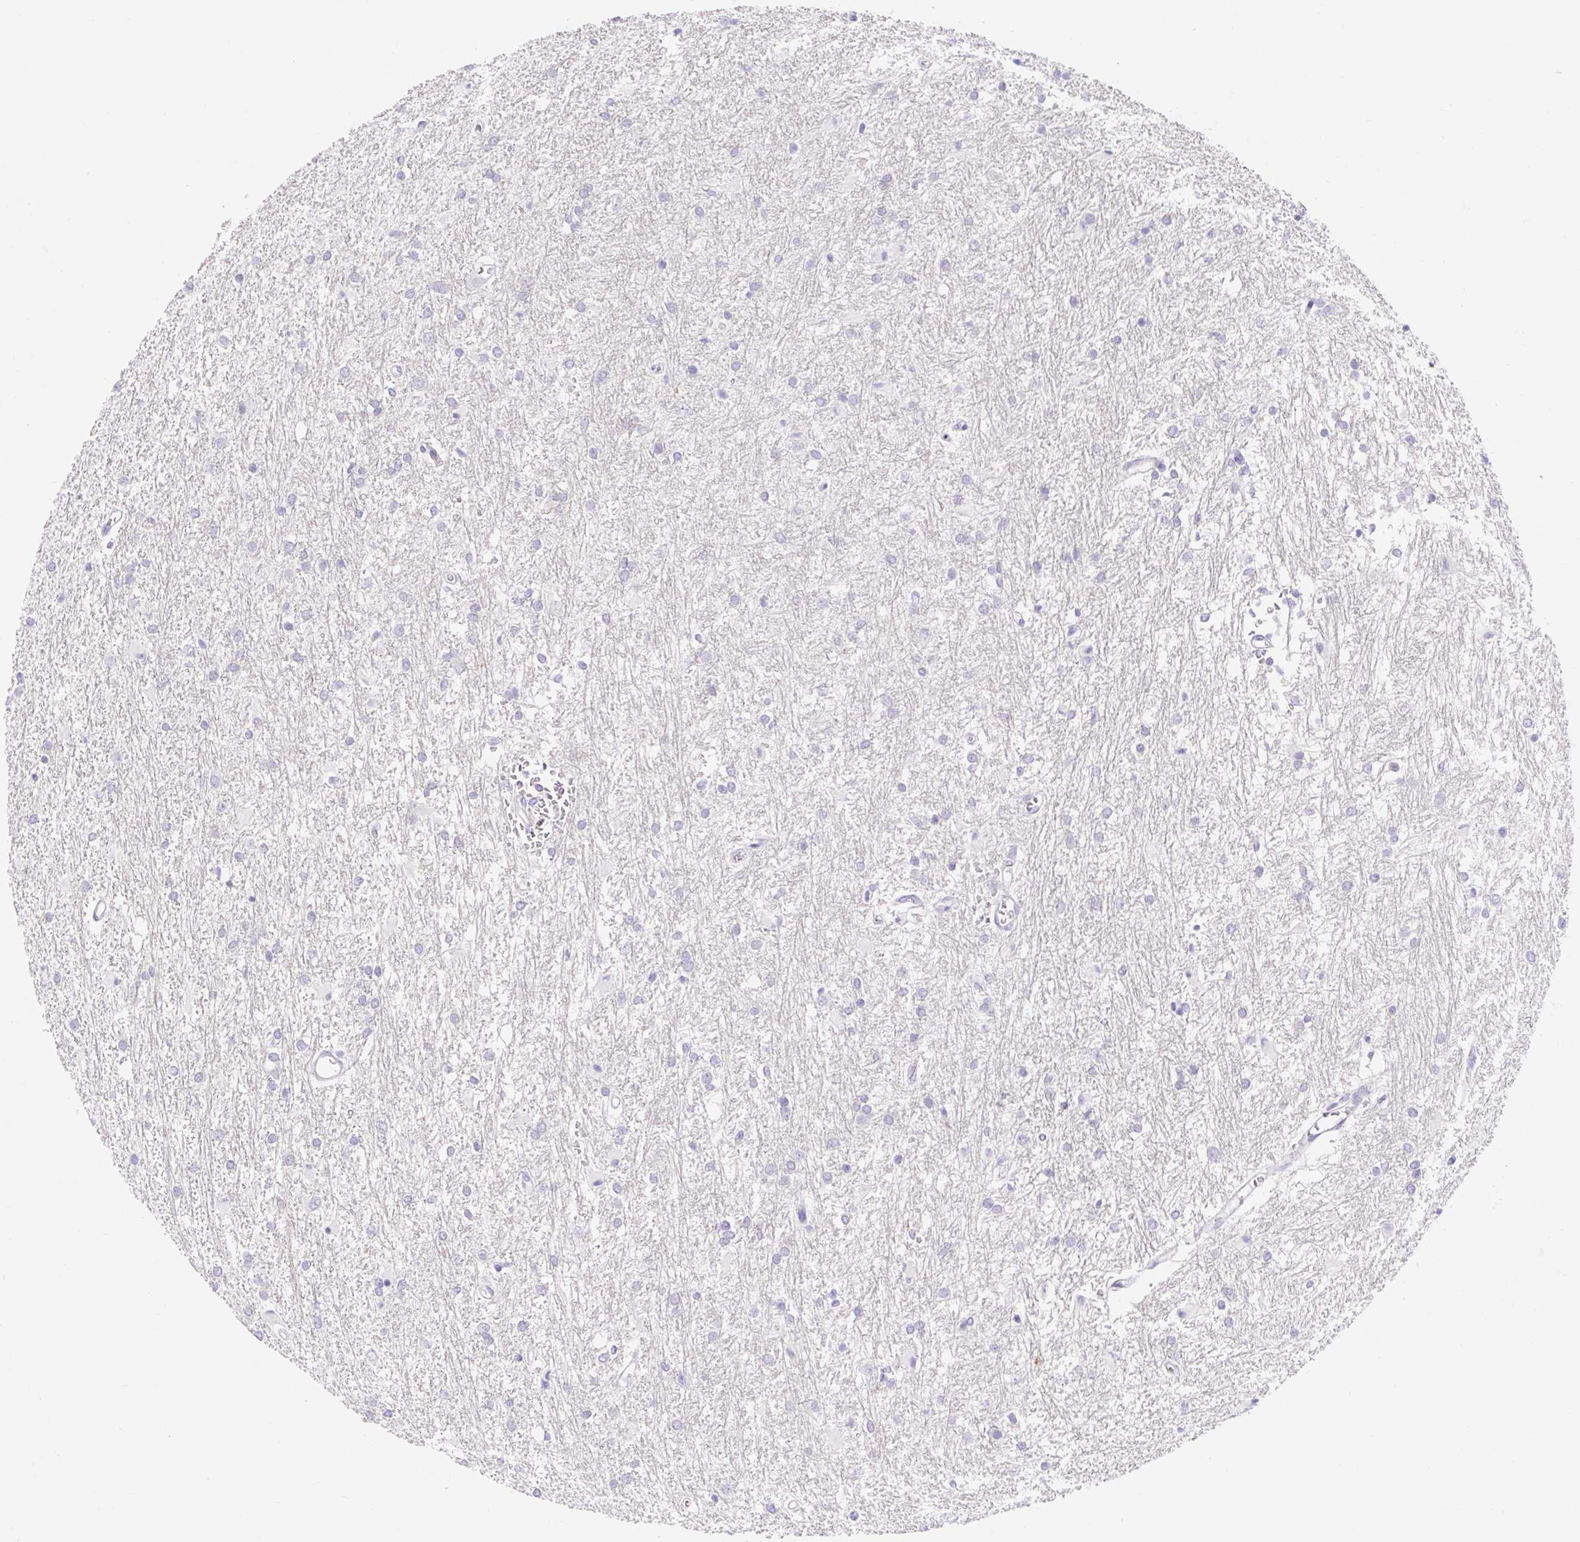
{"staining": {"intensity": "negative", "quantity": "none", "location": "none"}, "tissue": "glioma", "cell_type": "Tumor cells", "image_type": "cancer", "snomed": [{"axis": "morphology", "description": "Glioma, malignant, High grade"}, {"axis": "topography", "description": "Brain"}], "caption": "Tumor cells show no significant protein positivity in high-grade glioma (malignant).", "gene": "SLC28A1", "patient": {"sex": "female", "age": 50}}